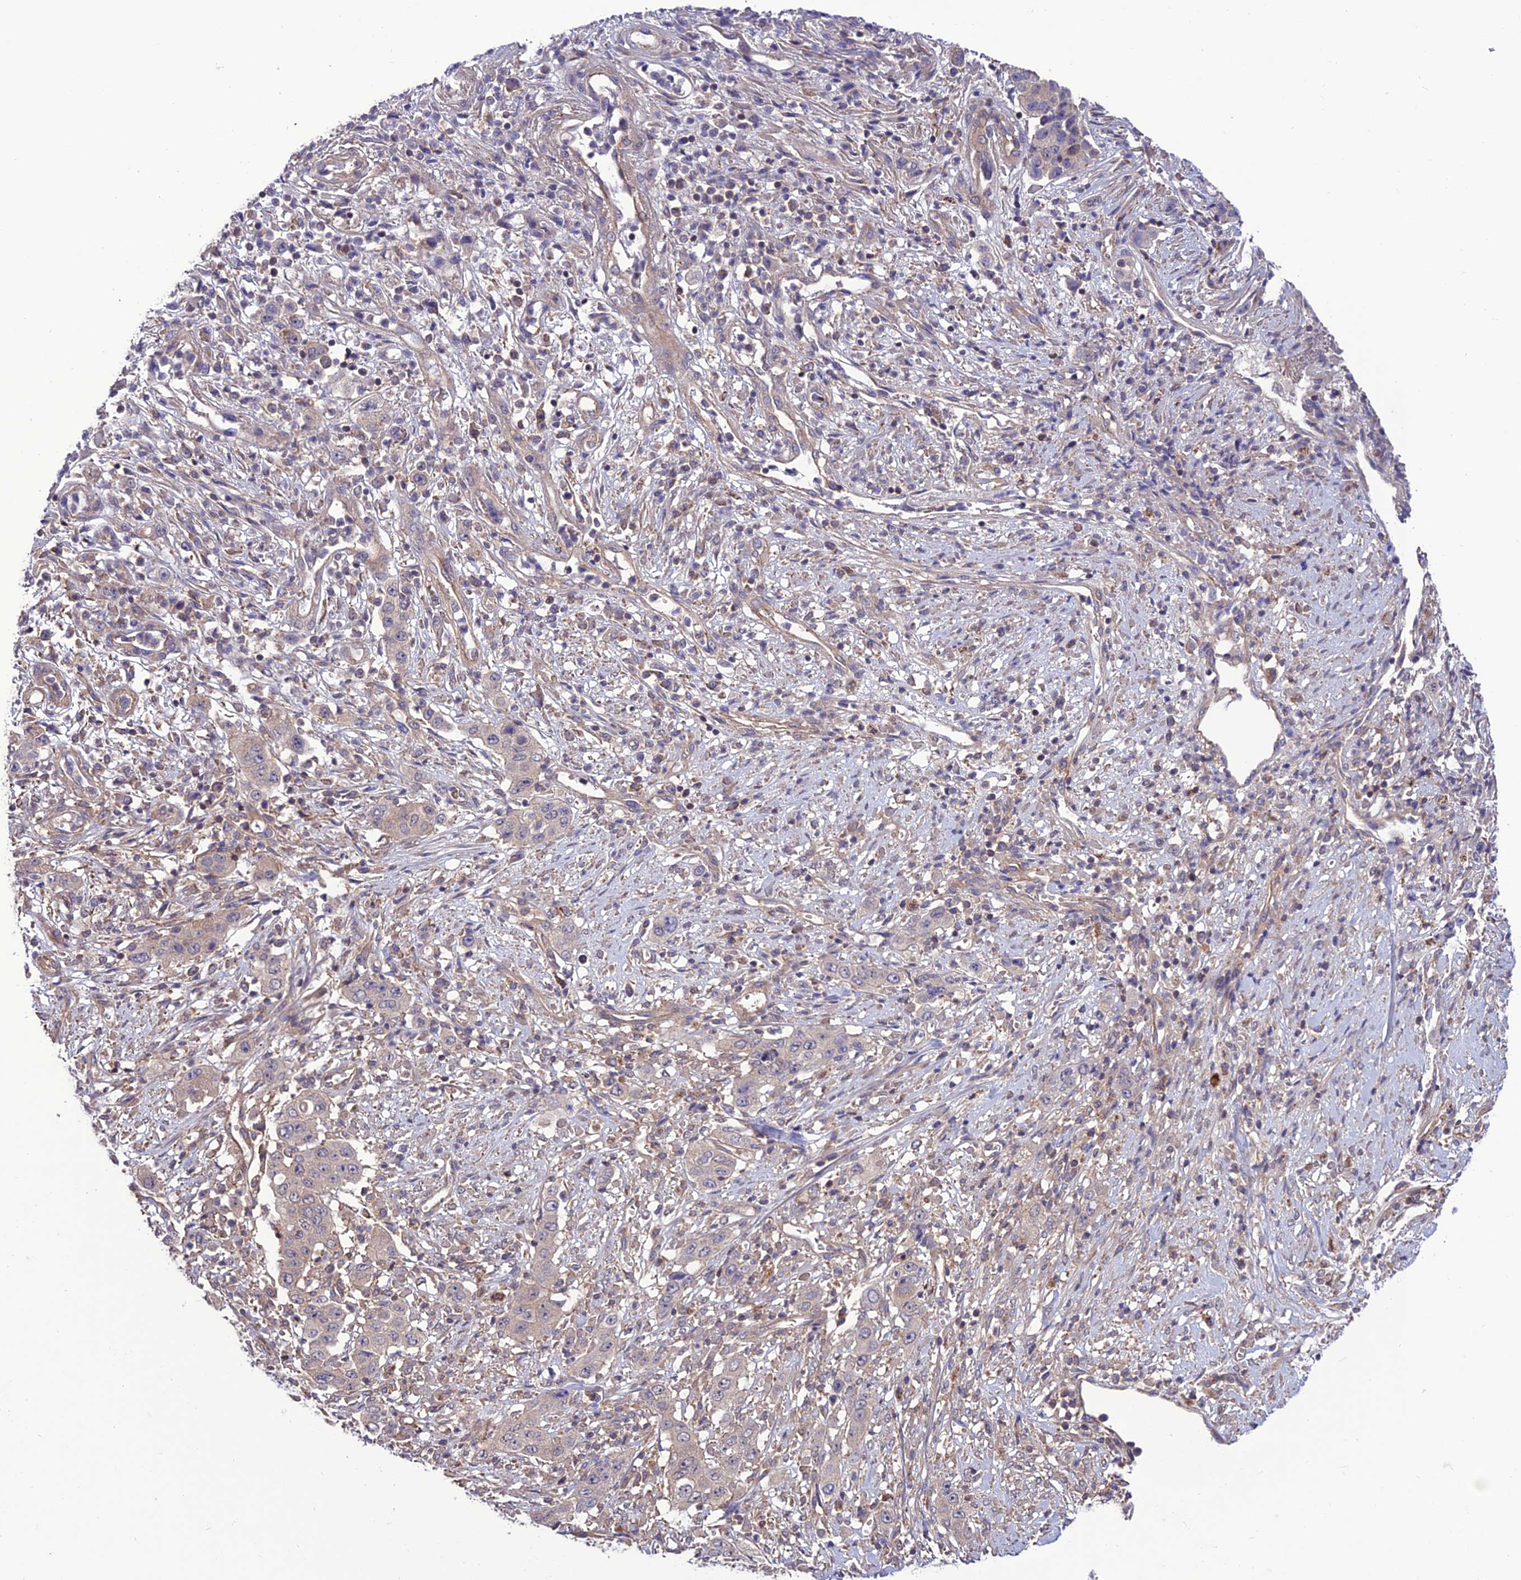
{"staining": {"intensity": "negative", "quantity": "none", "location": "none"}, "tissue": "stomach cancer", "cell_type": "Tumor cells", "image_type": "cancer", "snomed": [{"axis": "morphology", "description": "Adenocarcinoma, NOS"}, {"axis": "topography", "description": "Stomach, upper"}], "caption": "Immunohistochemical staining of human stomach adenocarcinoma reveals no significant staining in tumor cells.", "gene": "PPIL3", "patient": {"sex": "male", "age": 62}}